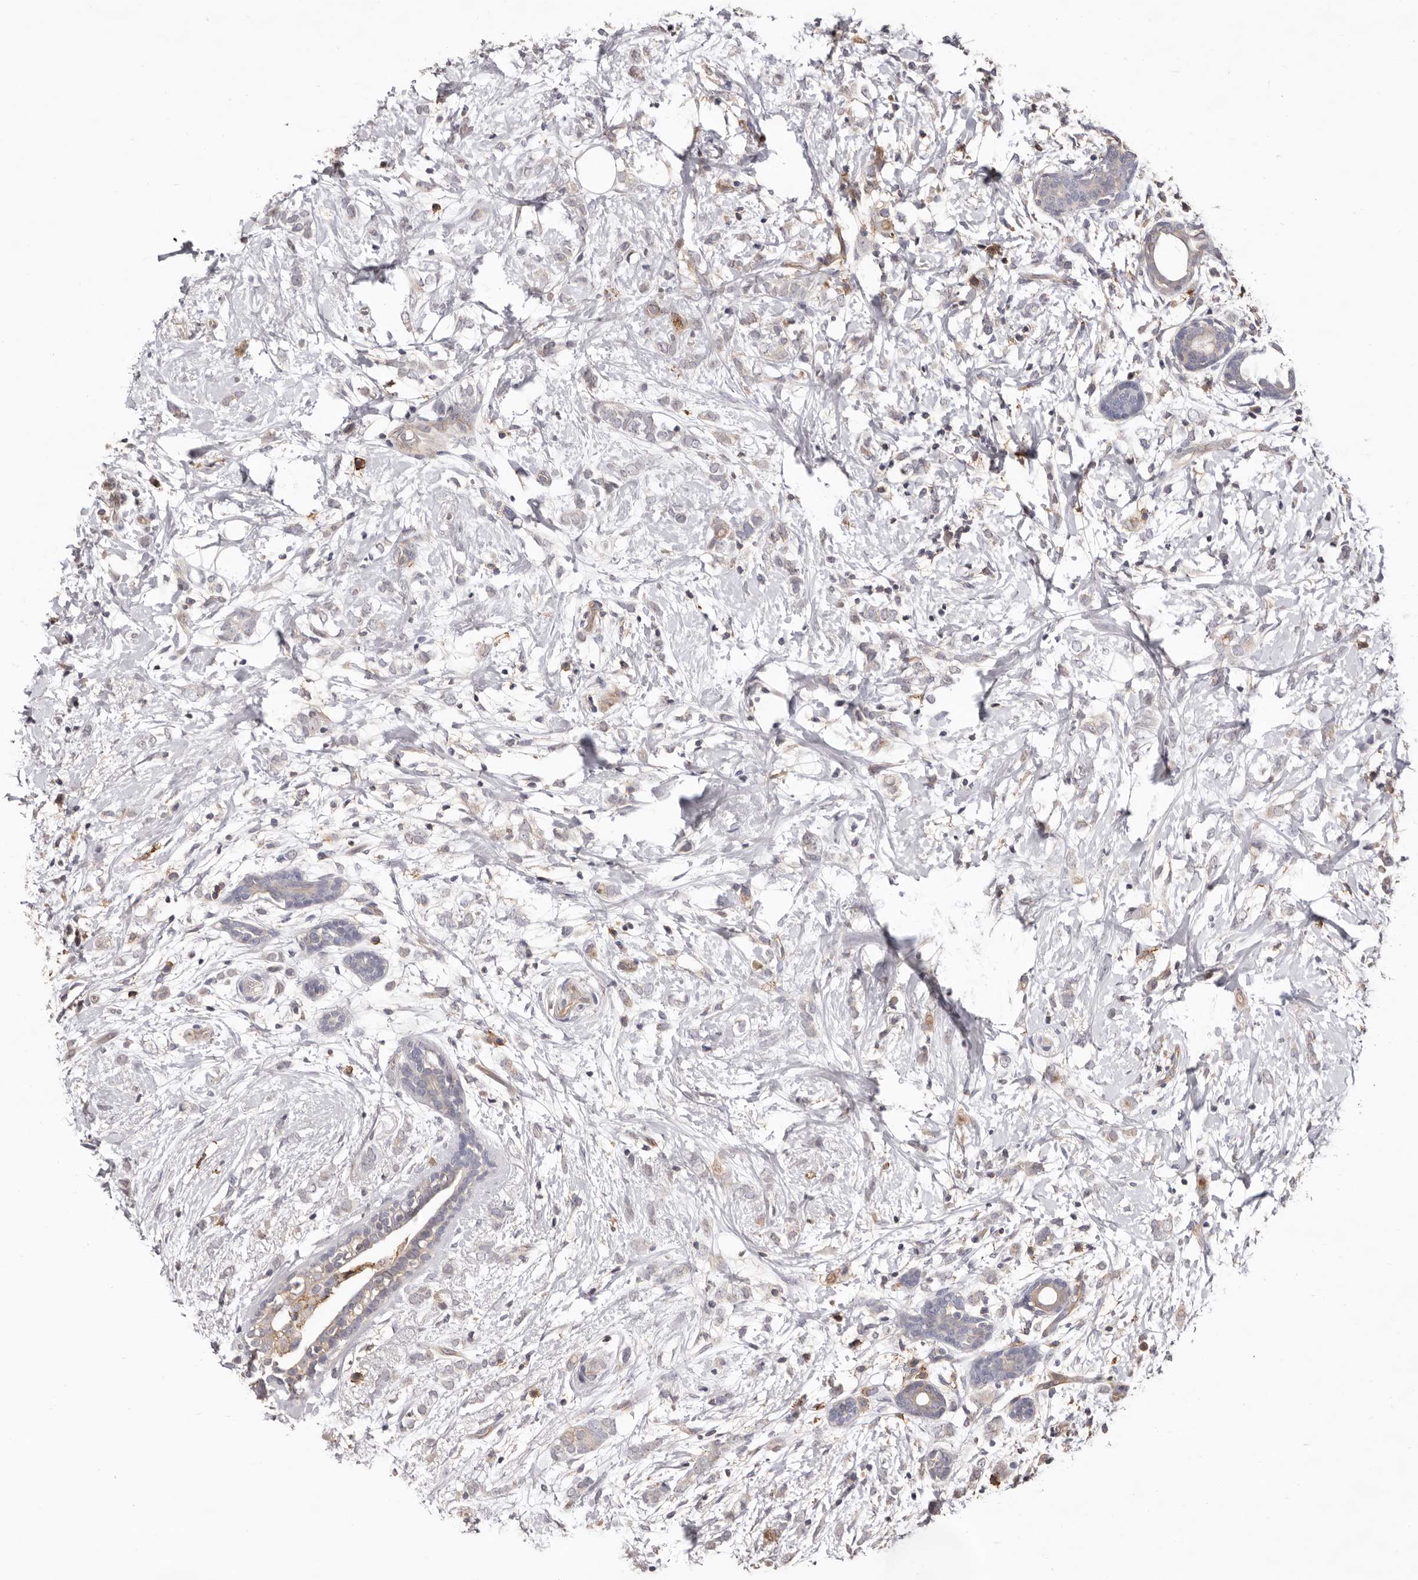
{"staining": {"intensity": "negative", "quantity": "none", "location": "none"}, "tissue": "breast cancer", "cell_type": "Tumor cells", "image_type": "cancer", "snomed": [{"axis": "morphology", "description": "Normal tissue, NOS"}, {"axis": "morphology", "description": "Lobular carcinoma"}, {"axis": "topography", "description": "Breast"}], "caption": "Breast cancer (lobular carcinoma) was stained to show a protein in brown. There is no significant positivity in tumor cells.", "gene": "MMACHC", "patient": {"sex": "female", "age": 47}}